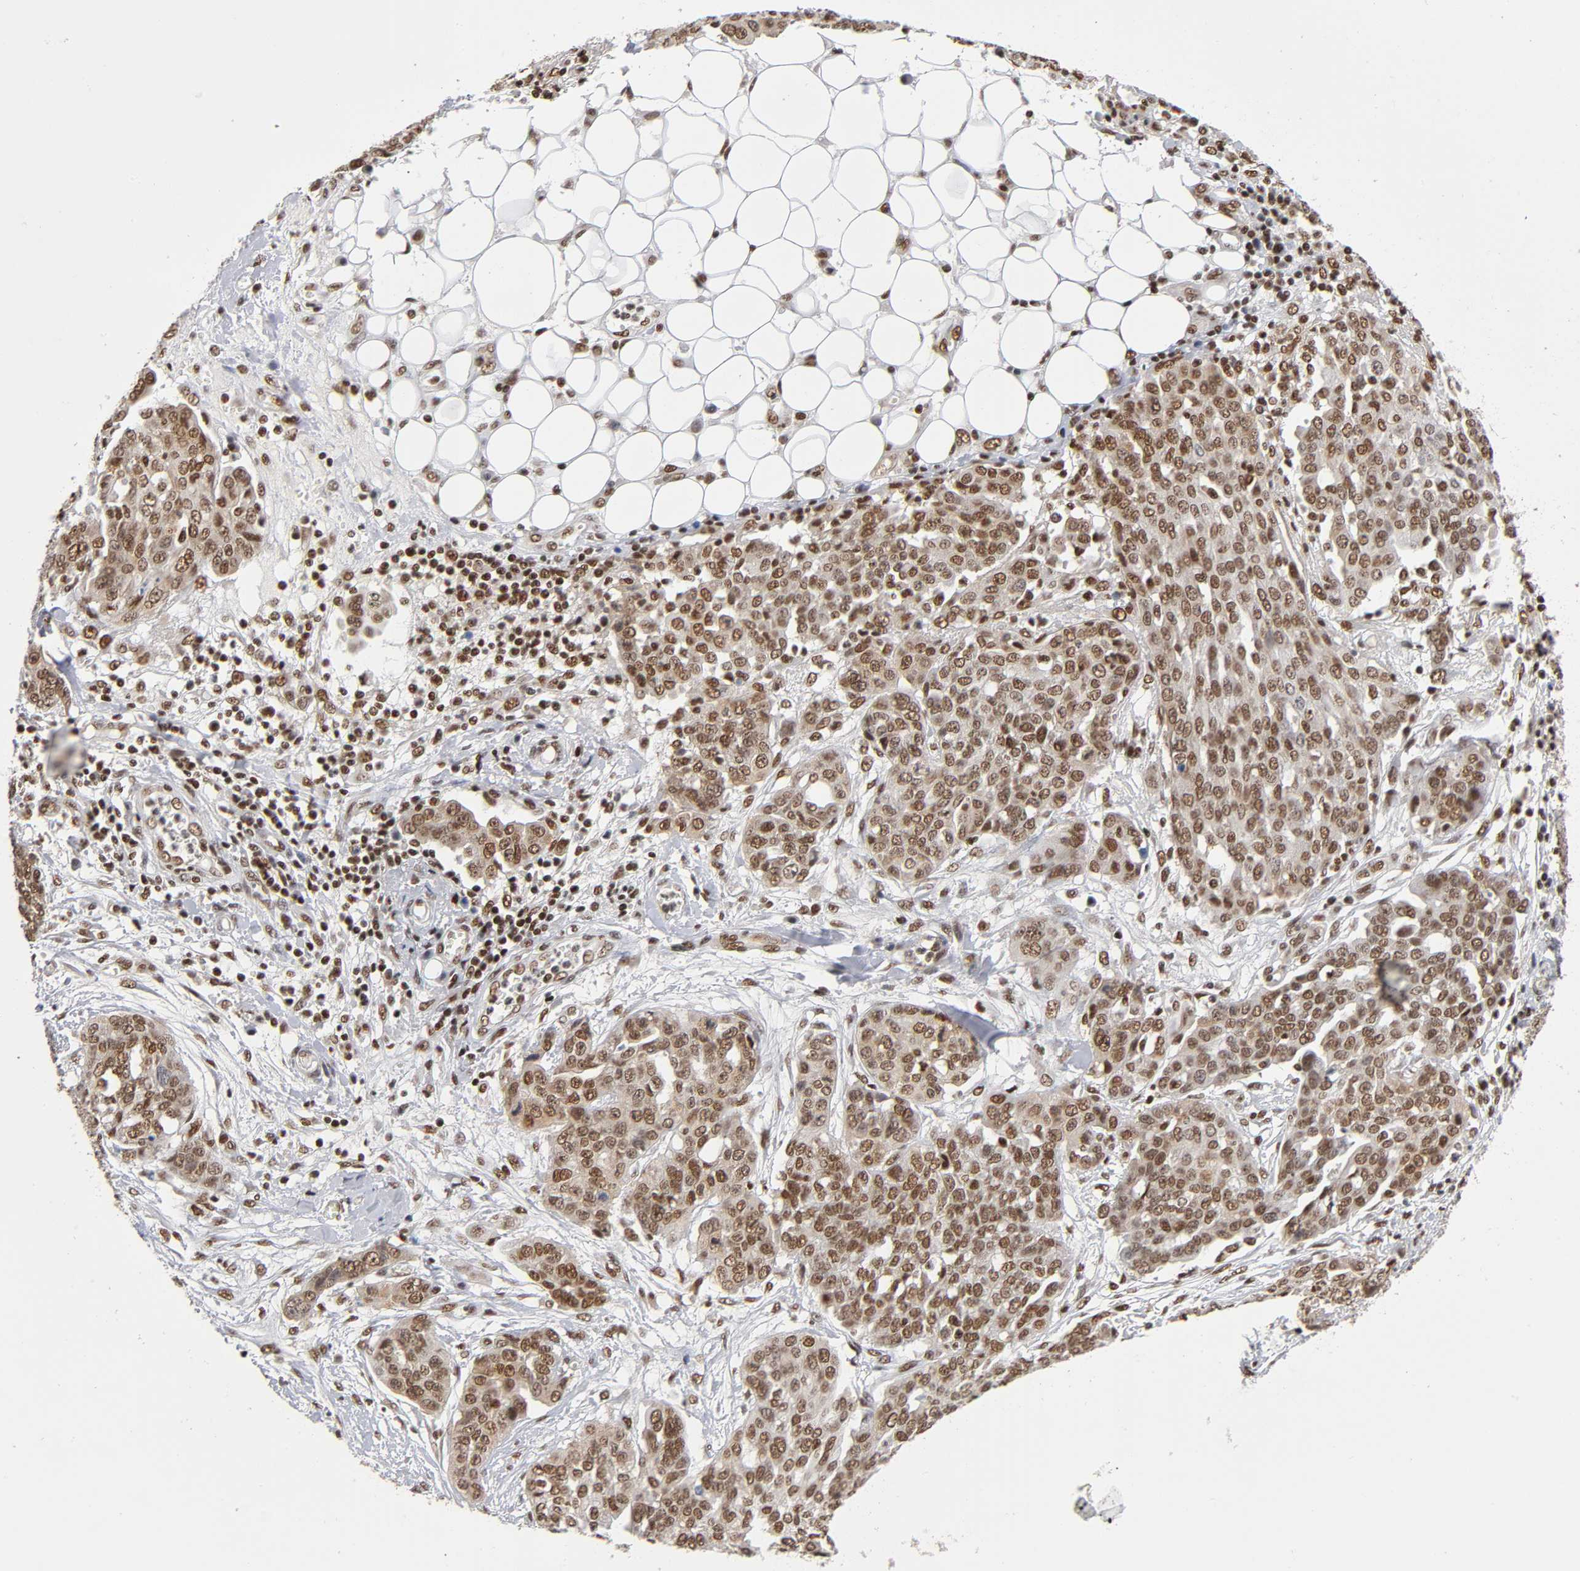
{"staining": {"intensity": "moderate", "quantity": ">75%", "location": "nuclear"}, "tissue": "ovarian cancer", "cell_type": "Tumor cells", "image_type": "cancer", "snomed": [{"axis": "morphology", "description": "Cystadenocarcinoma, serous, NOS"}, {"axis": "topography", "description": "Soft tissue"}, {"axis": "topography", "description": "Ovary"}], "caption": "Protein analysis of ovarian cancer tissue demonstrates moderate nuclear positivity in about >75% of tumor cells. (DAB (3,3'-diaminobenzidine) = brown stain, brightfield microscopy at high magnification).", "gene": "ILKAP", "patient": {"sex": "female", "age": 57}}